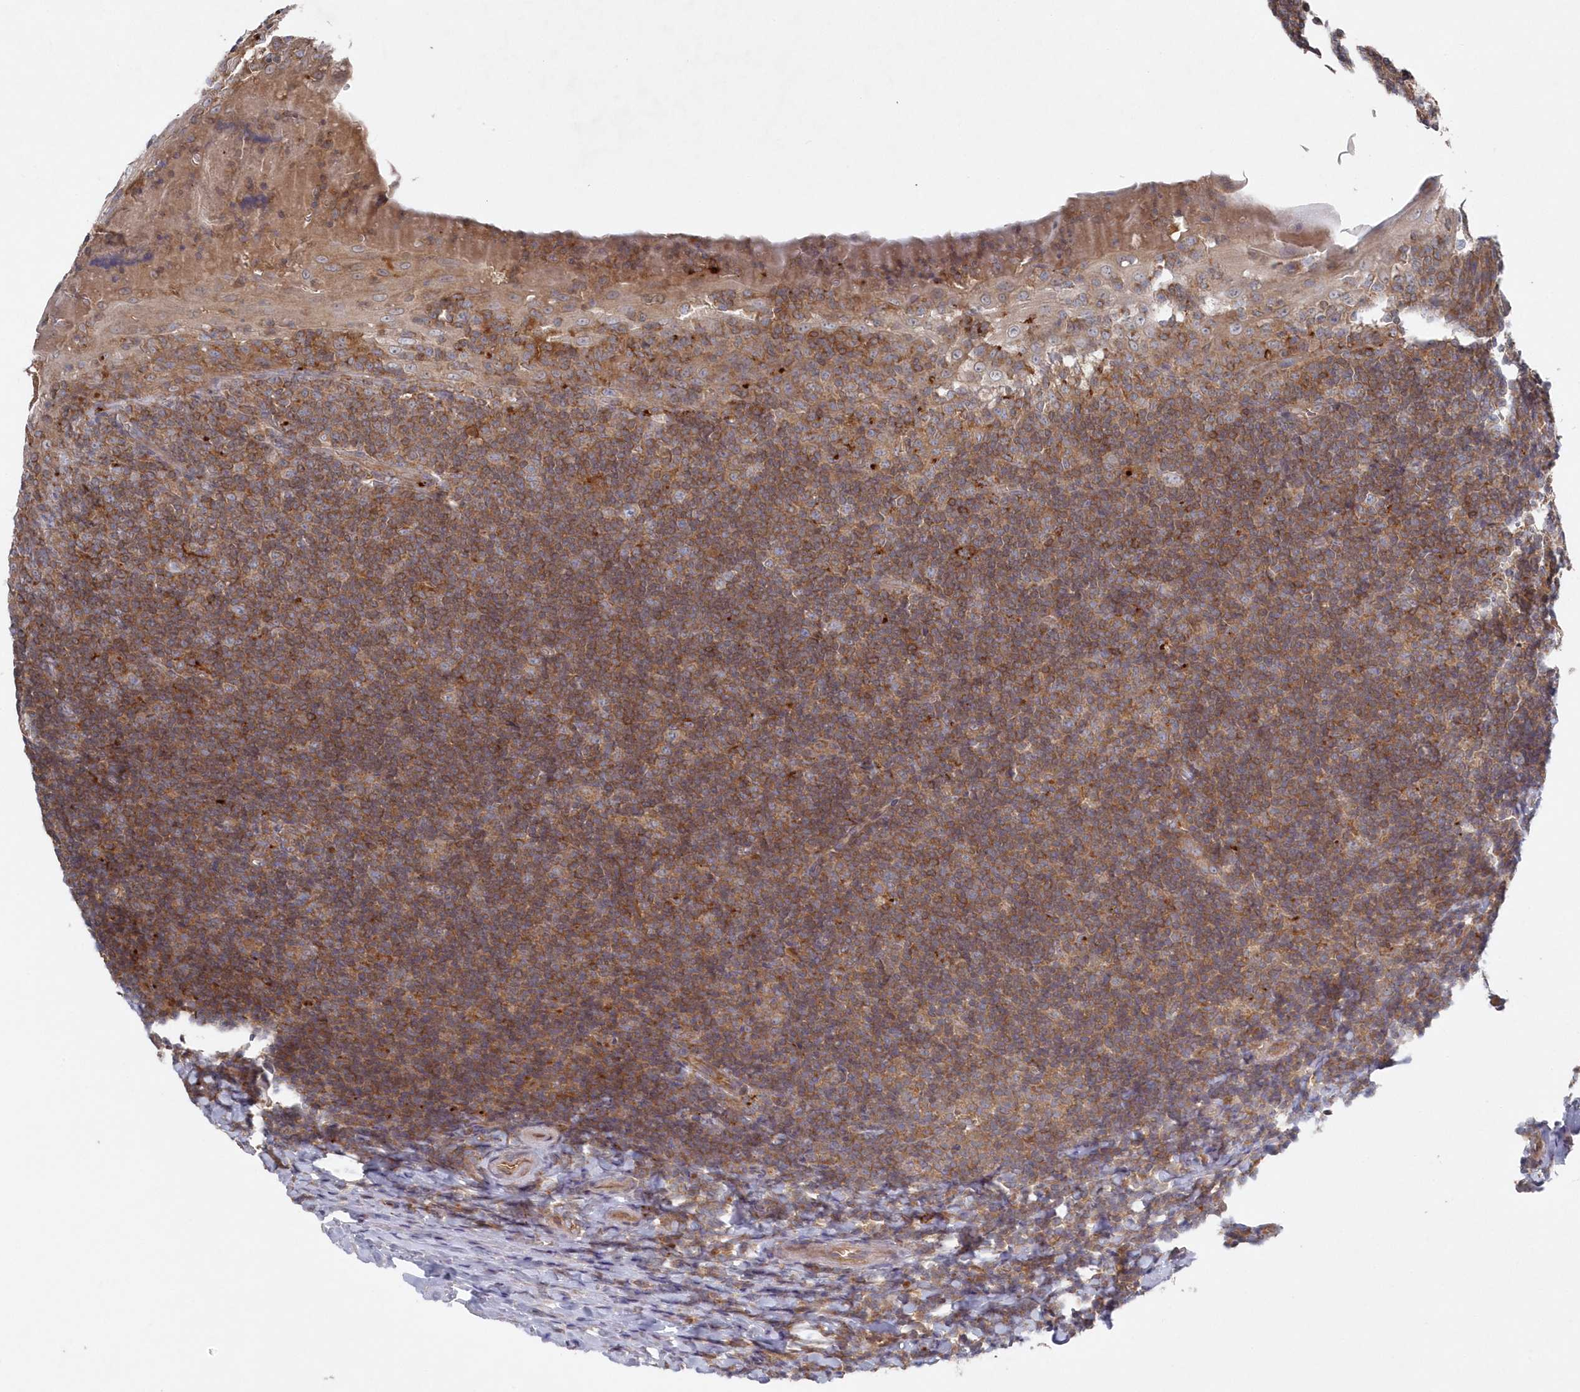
{"staining": {"intensity": "strong", "quantity": ">75%", "location": "cytoplasmic/membranous"}, "tissue": "tonsil", "cell_type": "Germinal center cells", "image_type": "normal", "snomed": [{"axis": "morphology", "description": "Normal tissue, NOS"}, {"axis": "topography", "description": "Tonsil"}], "caption": "High-magnification brightfield microscopy of unremarkable tonsil stained with DAB (3,3'-diaminobenzidine) (brown) and counterstained with hematoxylin (blue). germinal center cells exhibit strong cytoplasmic/membranous positivity is seen in about>75% of cells.", "gene": "ASNSD1", "patient": {"sex": "male", "age": 37}}